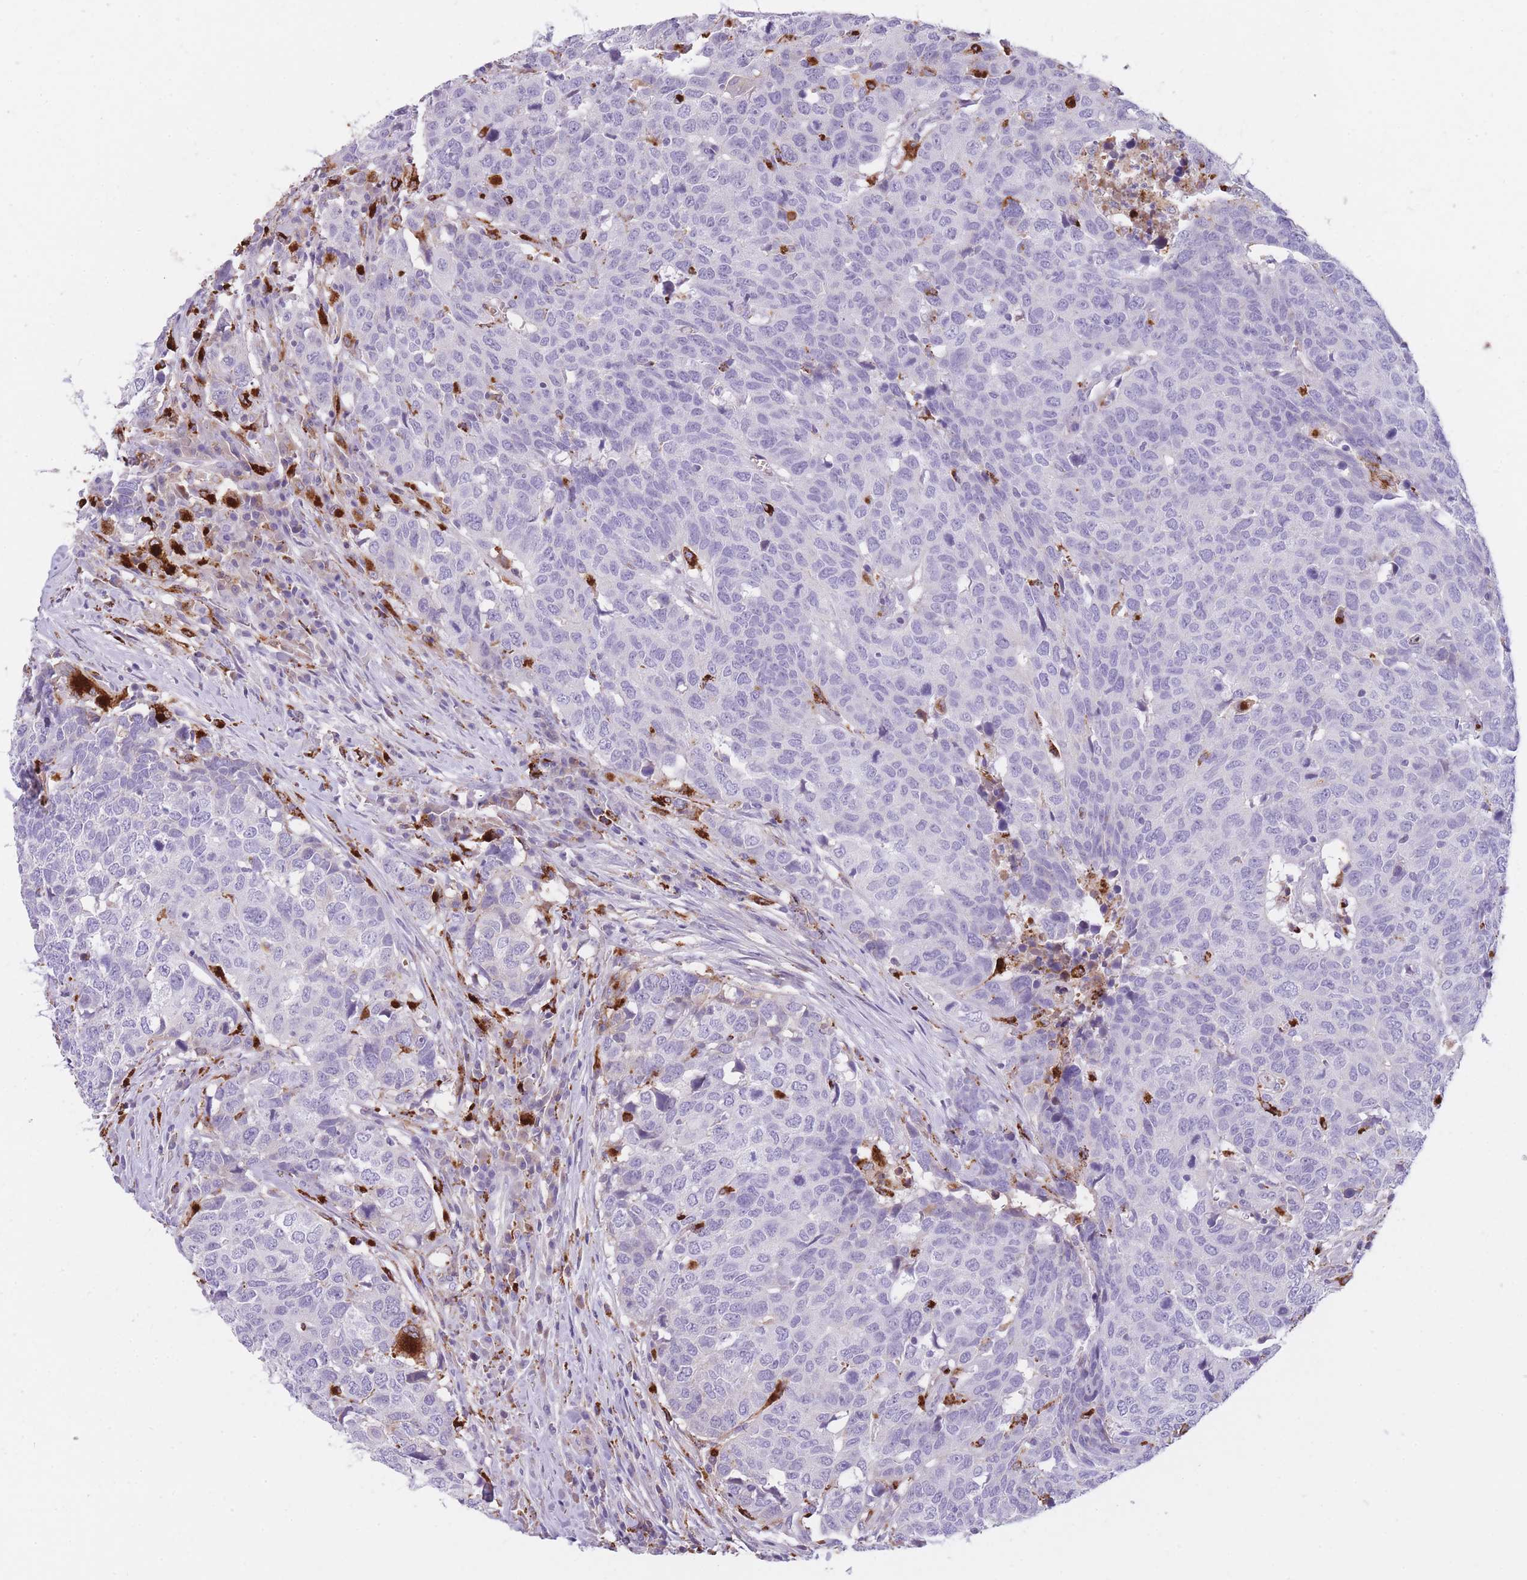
{"staining": {"intensity": "negative", "quantity": "none", "location": "none"}, "tissue": "head and neck cancer", "cell_type": "Tumor cells", "image_type": "cancer", "snomed": [{"axis": "morphology", "description": "Normal tissue, NOS"}, {"axis": "morphology", "description": "Squamous cell carcinoma, NOS"}, {"axis": "topography", "description": "Skeletal muscle"}, {"axis": "topography", "description": "Vascular tissue"}, {"axis": "topography", "description": "Peripheral nerve tissue"}, {"axis": "topography", "description": "Head-Neck"}], "caption": "Tumor cells are negative for brown protein staining in head and neck squamous cell carcinoma.", "gene": "GNAT1", "patient": {"sex": "male", "age": 66}}